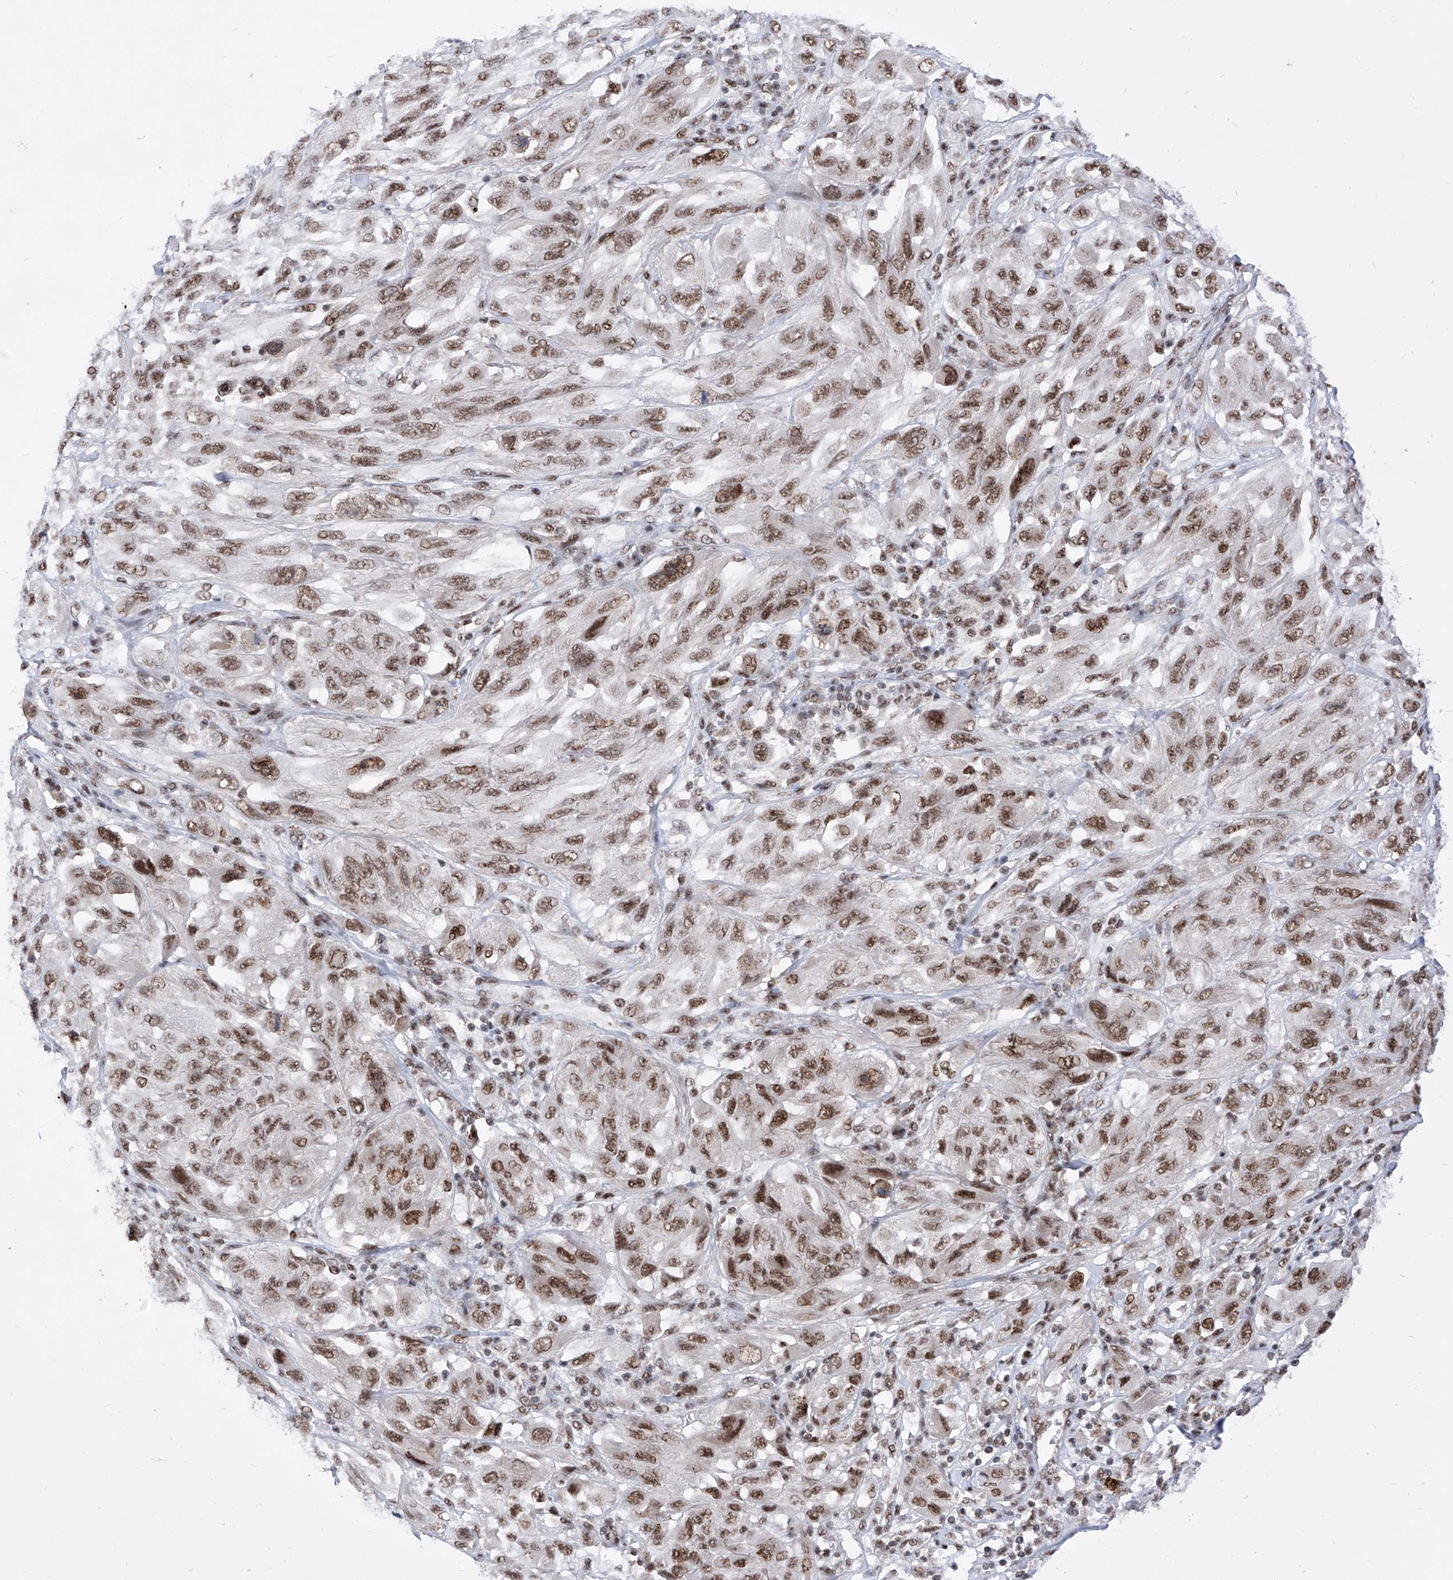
{"staining": {"intensity": "moderate", "quantity": ">75%", "location": "nuclear"}, "tissue": "melanoma", "cell_type": "Tumor cells", "image_type": "cancer", "snomed": [{"axis": "morphology", "description": "Malignant melanoma, NOS"}, {"axis": "topography", "description": "Skin"}], "caption": "IHC micrograph of human melanoma stained for a protein (brown), which exhibits medium levels of moderate nuclear staining in about >75% of tumor cells.", "gene": "PHF5A", "patient": {"sex": "female", "age": 91}}